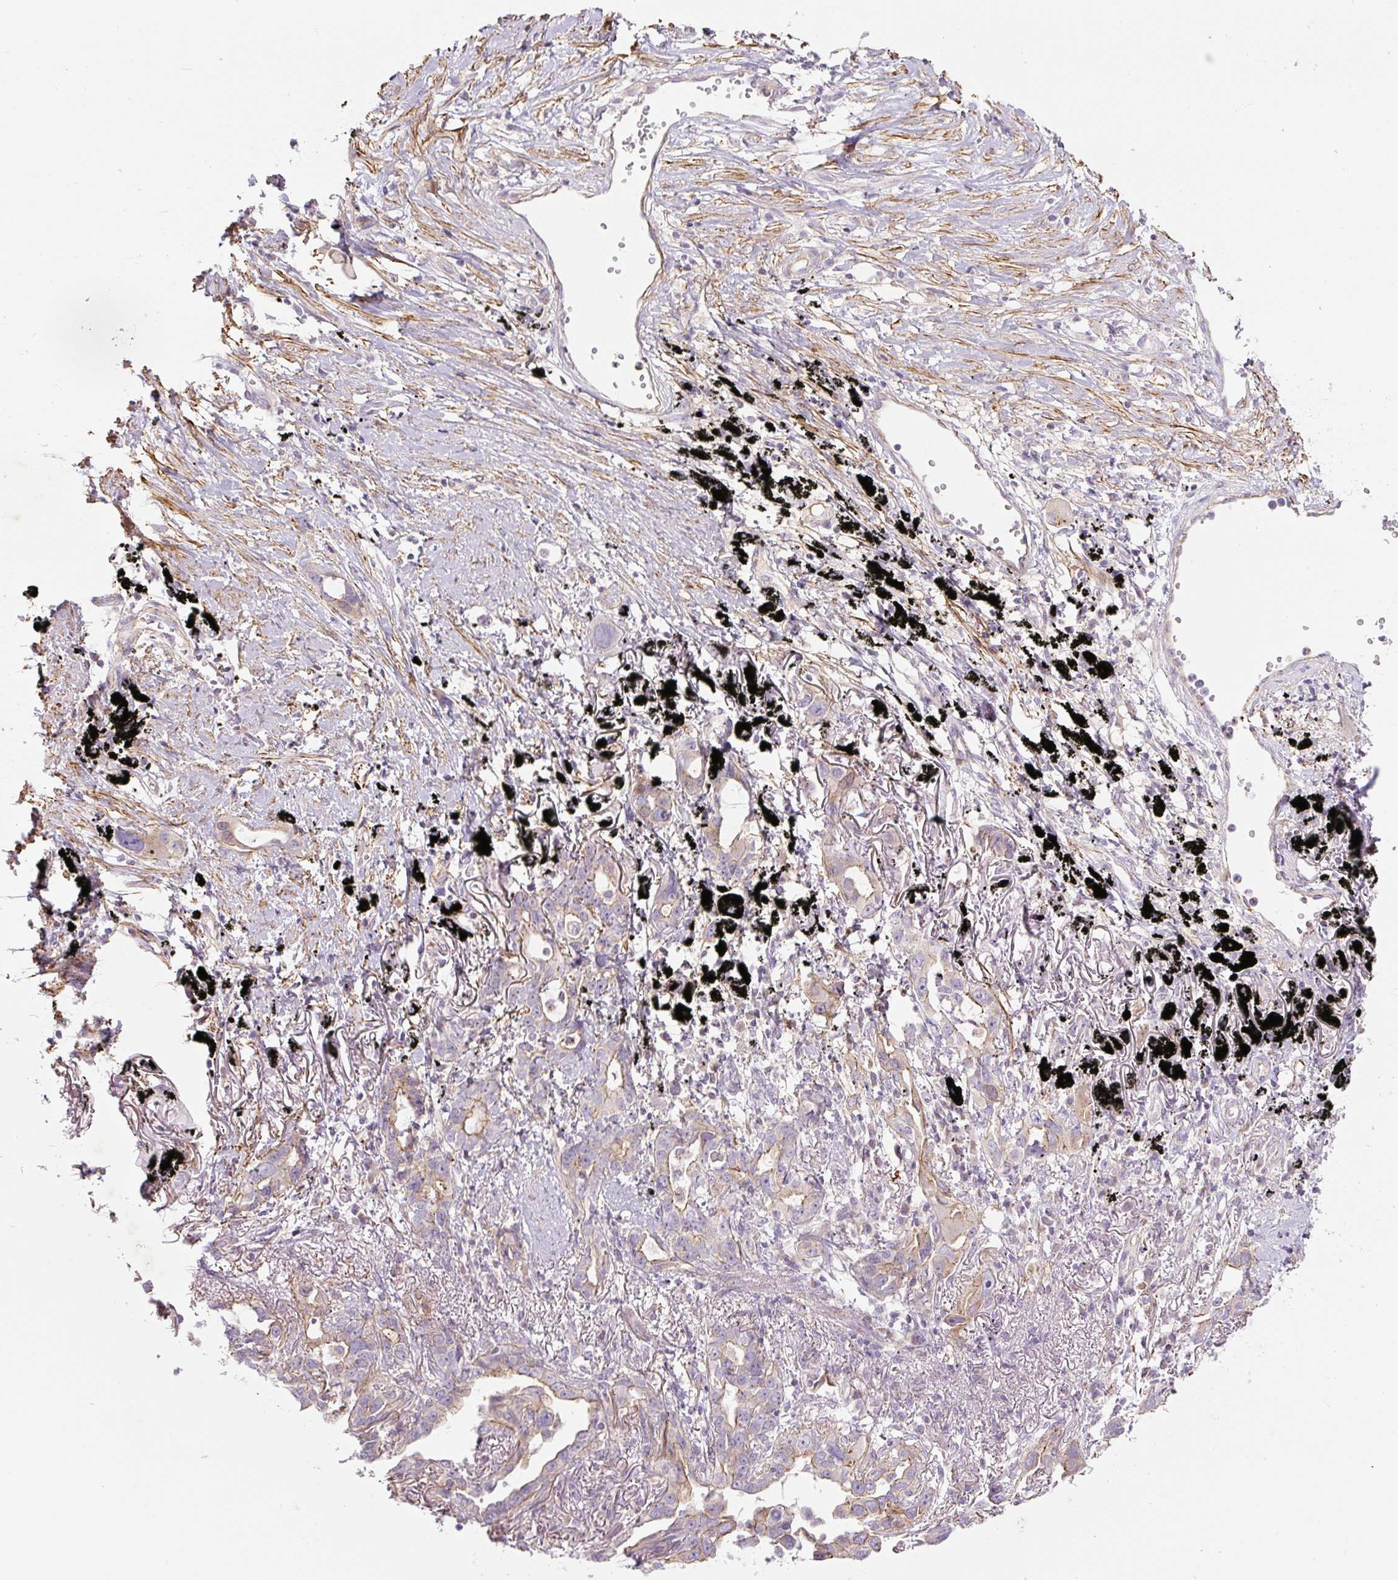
{"staining": {"intensity": "negative", "quantity": "none", "location": "none"}, "tissue": "lung cancer", "cell_type": "Tumor cells", "image_type": "cancer", "snomed": [{"axis": "morphology", "description": "Adenocarcinoma, NOS"}, {"axis": "topography", "description": "Lung"}], "caption": "IHC of lung cancer (adenocarcinoma) demonstrates no positivity in tumor cells.", "gene": "CCNI2", "patient": {"sex": "male", "age": 67}}